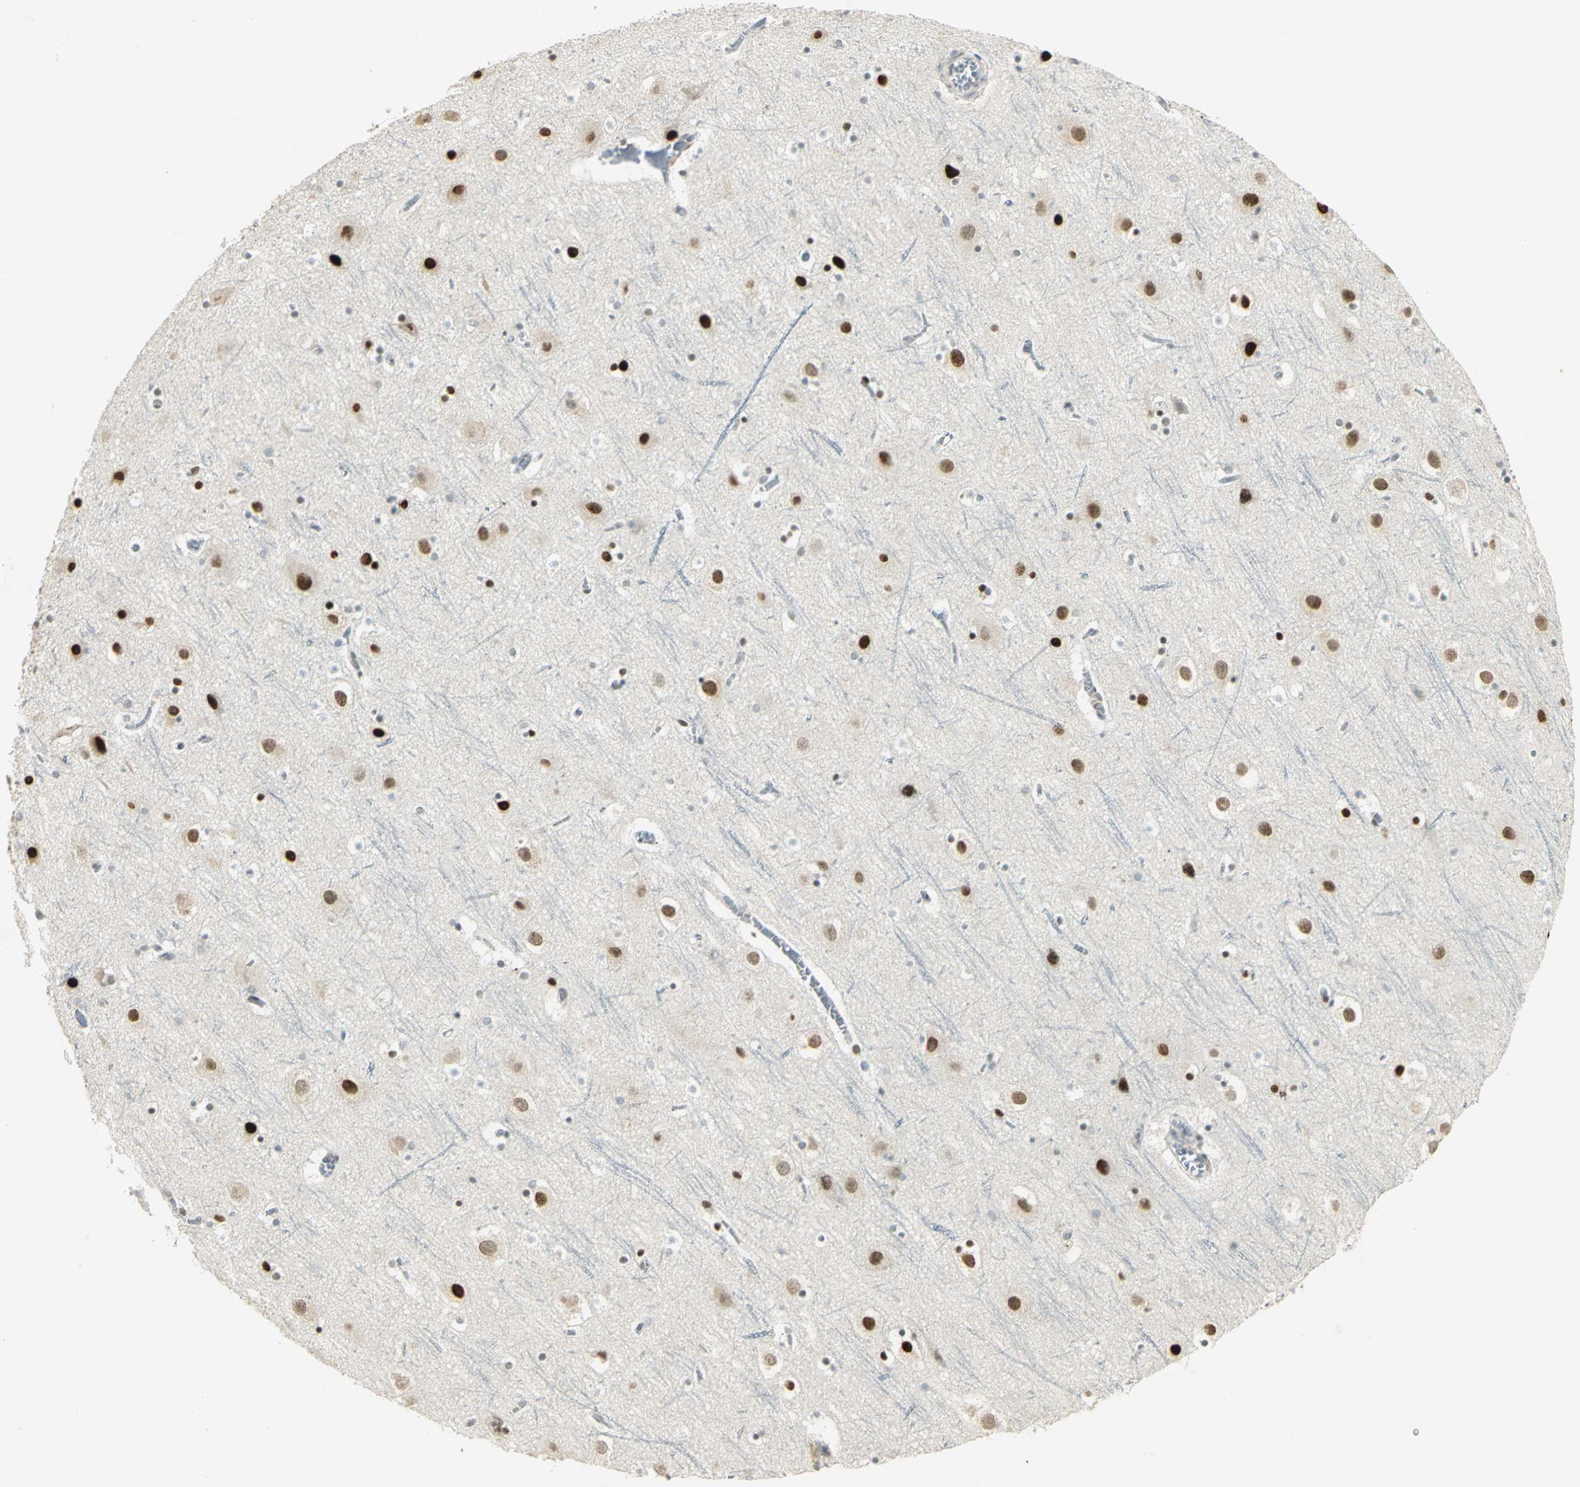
{"staining": {"intensity": "negative", "quantity": "none", "location": "none"}, "tissue": "cerebral cortex", "cell_type": "Endothelial cells", "image_type": "normal", "snomed": [{"axis": "morphology", "description": "Normal tissue, NOS"}, {"axis": "topography", "description": "Cerebral cortex"}], "caption": "IHC image of unremarkable cerebral cortex: human cerebral cortex stained with DAB exhibits no significant protein staining in endothelial cells. (Immunohistochemistry (ihc), brightfield microscopy, high magnification).", "gene": "AK6", "patient": {"sex": "male", "age": 45}}